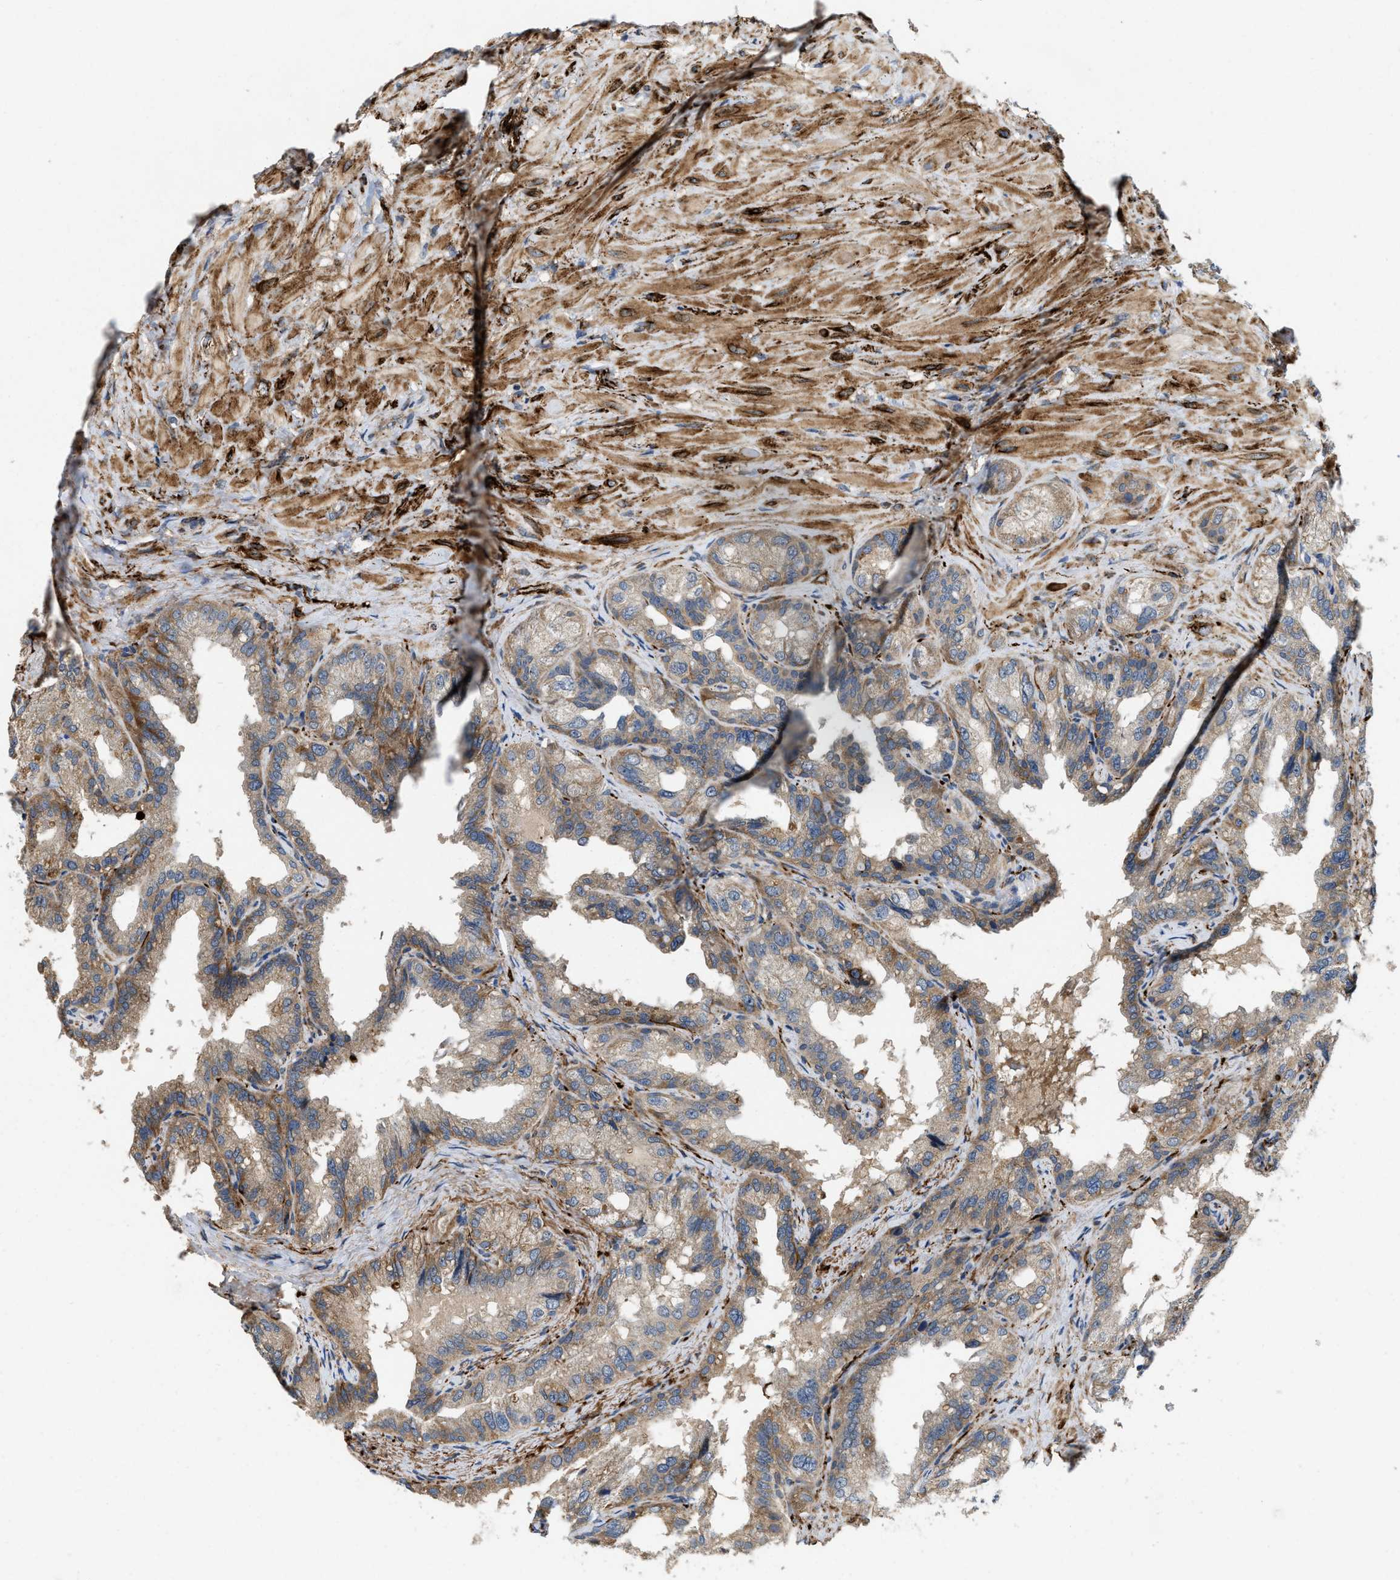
{"staining": {"intensity": "moderate", "quantity": "25%-75%", "location": "cytoplasmic/membranous"}, "tissue": "seminal vesicle", "cell_type": "Glandular cells", "image_type": "normal", "snomed": [{"axis": "morphology", "description": "Normal tissue, NOS"}, {"axis": "topography", "description": "Seminal veicle"}], "caption": "Moderate cytoplasmic/membranous expression is identified in about 25%-75% of glandular cells in benign seminal vesicle. (DAB = brown stain, brightfield microscopy at high magnification).", "gene": "ZNF599", "patient": {"sex": "male", "age": 68}}